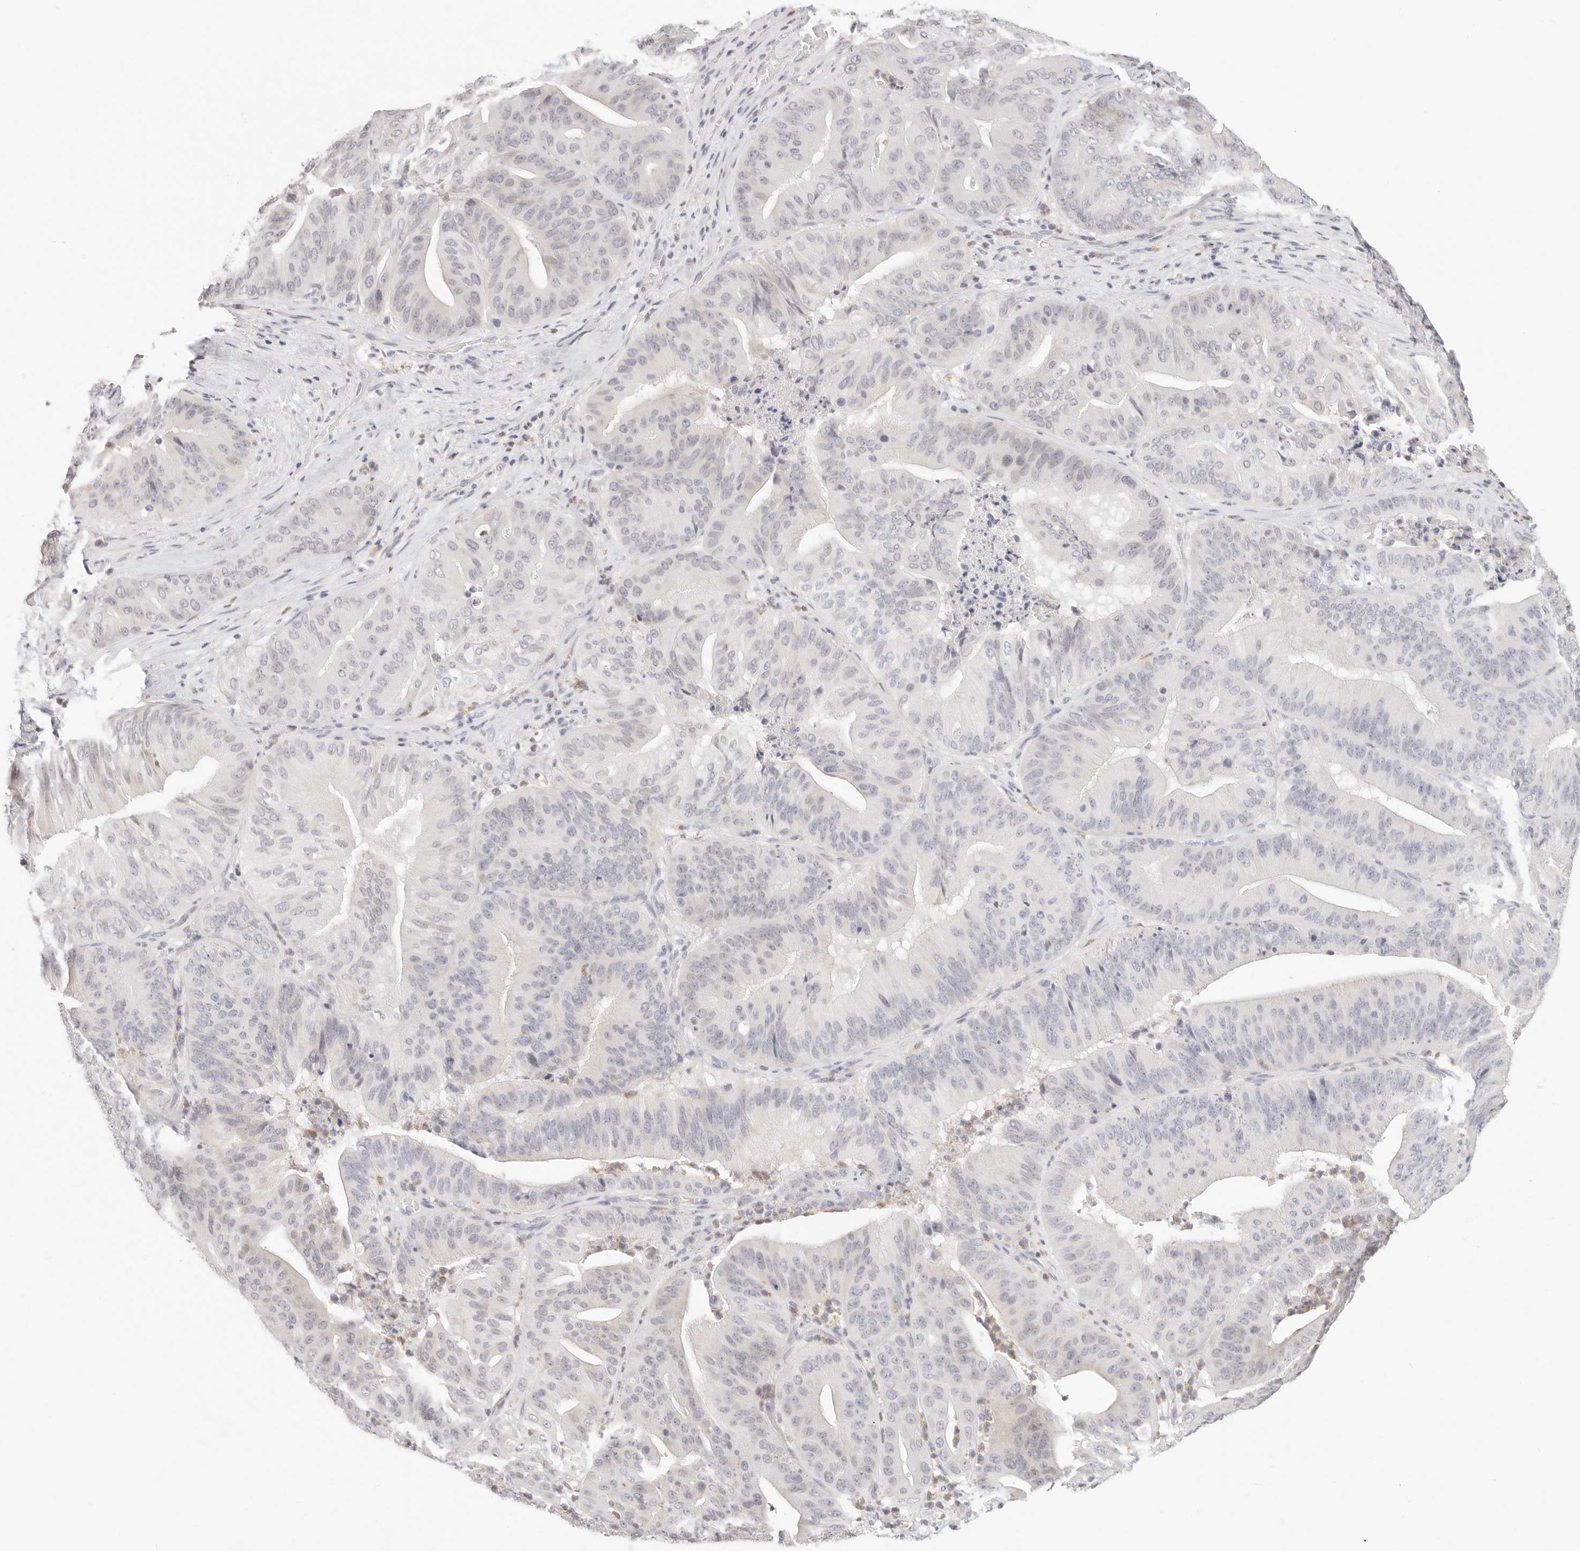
{"staining": {"intensity": "negative", "quantity": "none", "location": "none"}, "tissue": "pancreatic cancer", "cell_type": "Tumor cells", "image_type": "cancer", "snomed": [{"axis": "morphology", "description": "Adenocarcinoma, NOS"}, {"axis": "topography", "description": "Pancreas"}], "caption": "Tumor cells show no significant protein staining in pancreatic cancer (adenocarcinoma).", "gene": "ASCL1", "patient": {"sex": "female", "age": 77}}